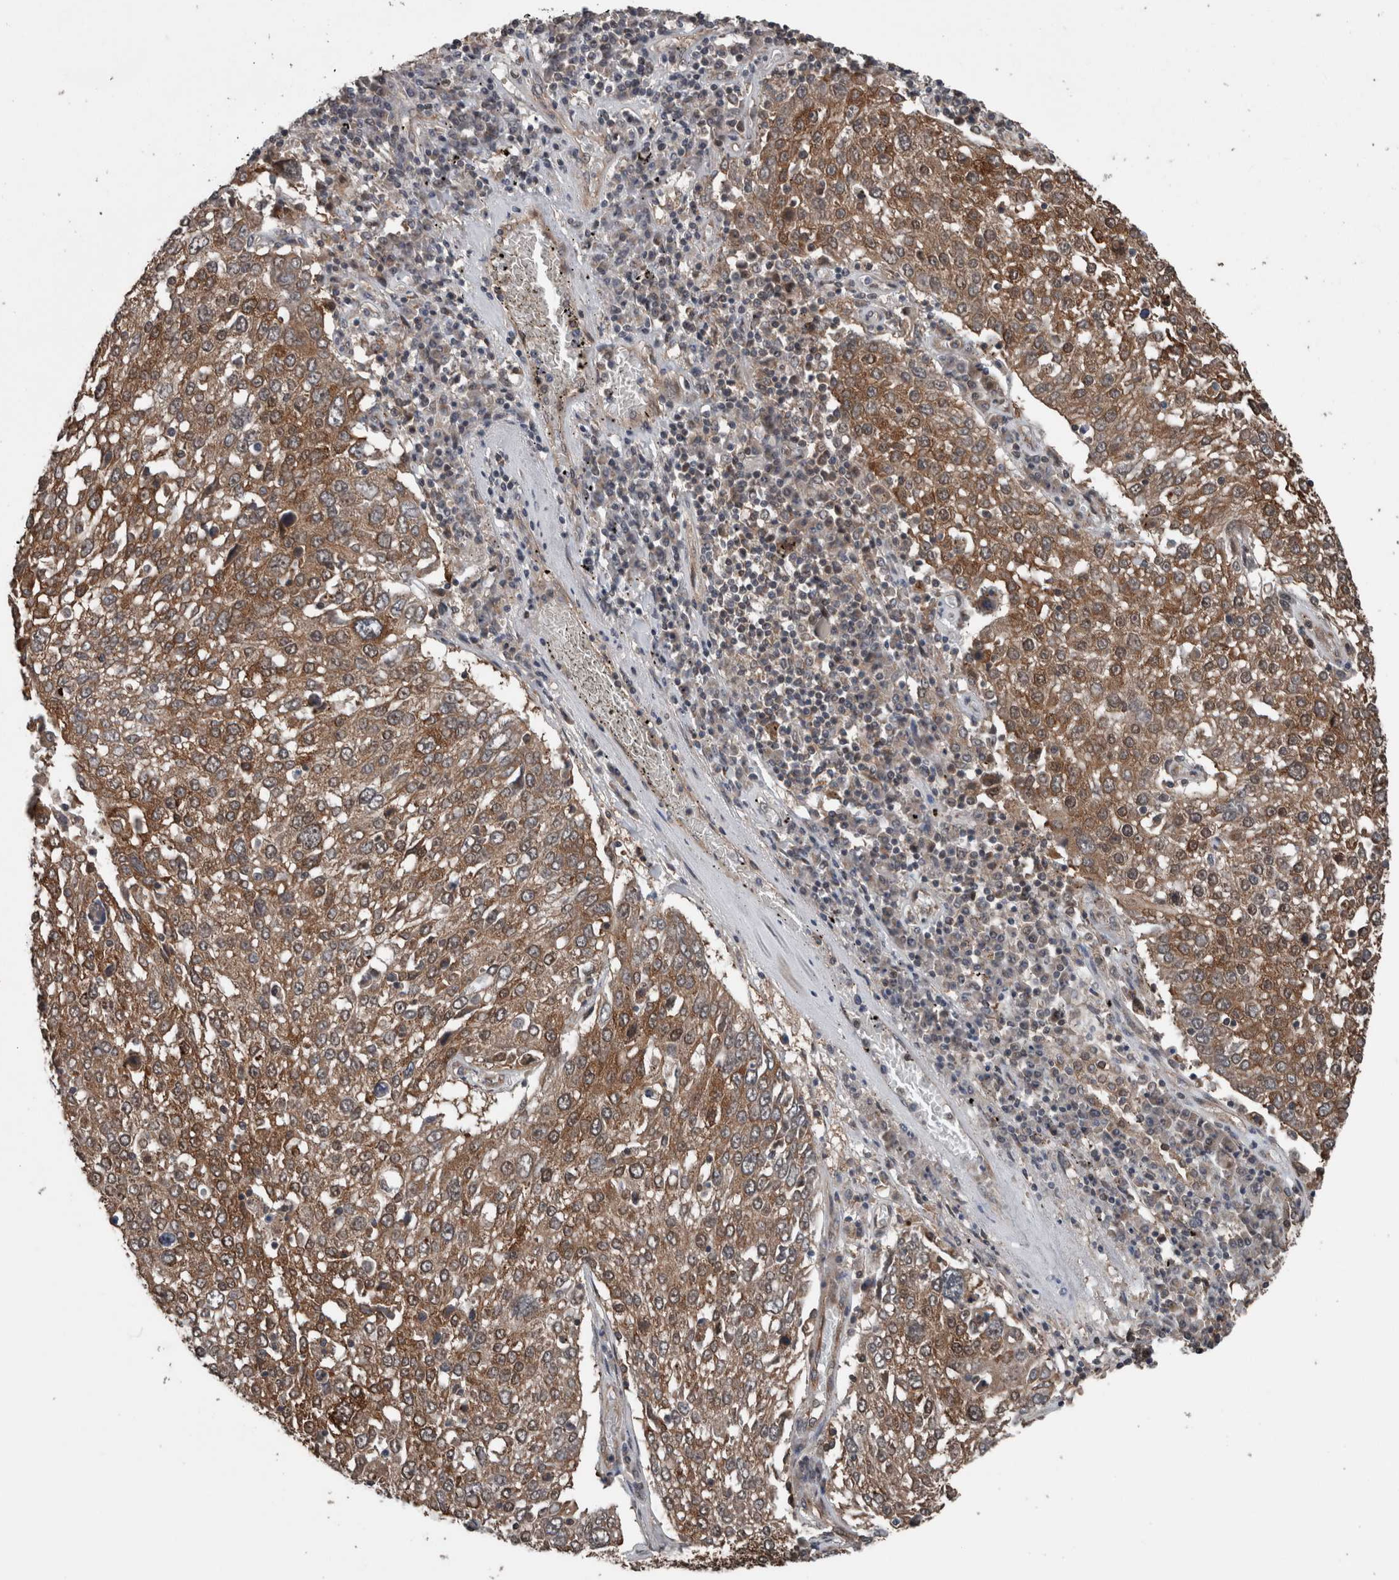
{"staining": {"intensity": "moderate", "quantity": ">75%", "location": "cytoplasmic/membranous"}, "tissue": "lung cancer", "cell_type": "Tumor cells", "image_type": "cancer", "snomed": [{"axis": "morphology", "description": "Squamous cell carcinoma, NOS"}, {"axis": "topography", "description": "Lung"}], "caption": "Immunohistochemistry (IHC) staining of lung cancer, which shows medium levels of moderate cytoplasmic/membranous expression in approximately >75% of tumor cells indicating moderate cytoplasmic/membranous protein positivity. The staining was performed using DAB (brown) for protein detection and nuclei were counterstained in hematoxylin (blue).", "gene": "RIOK3", "patient": {"sex": "male", "age": 65}}